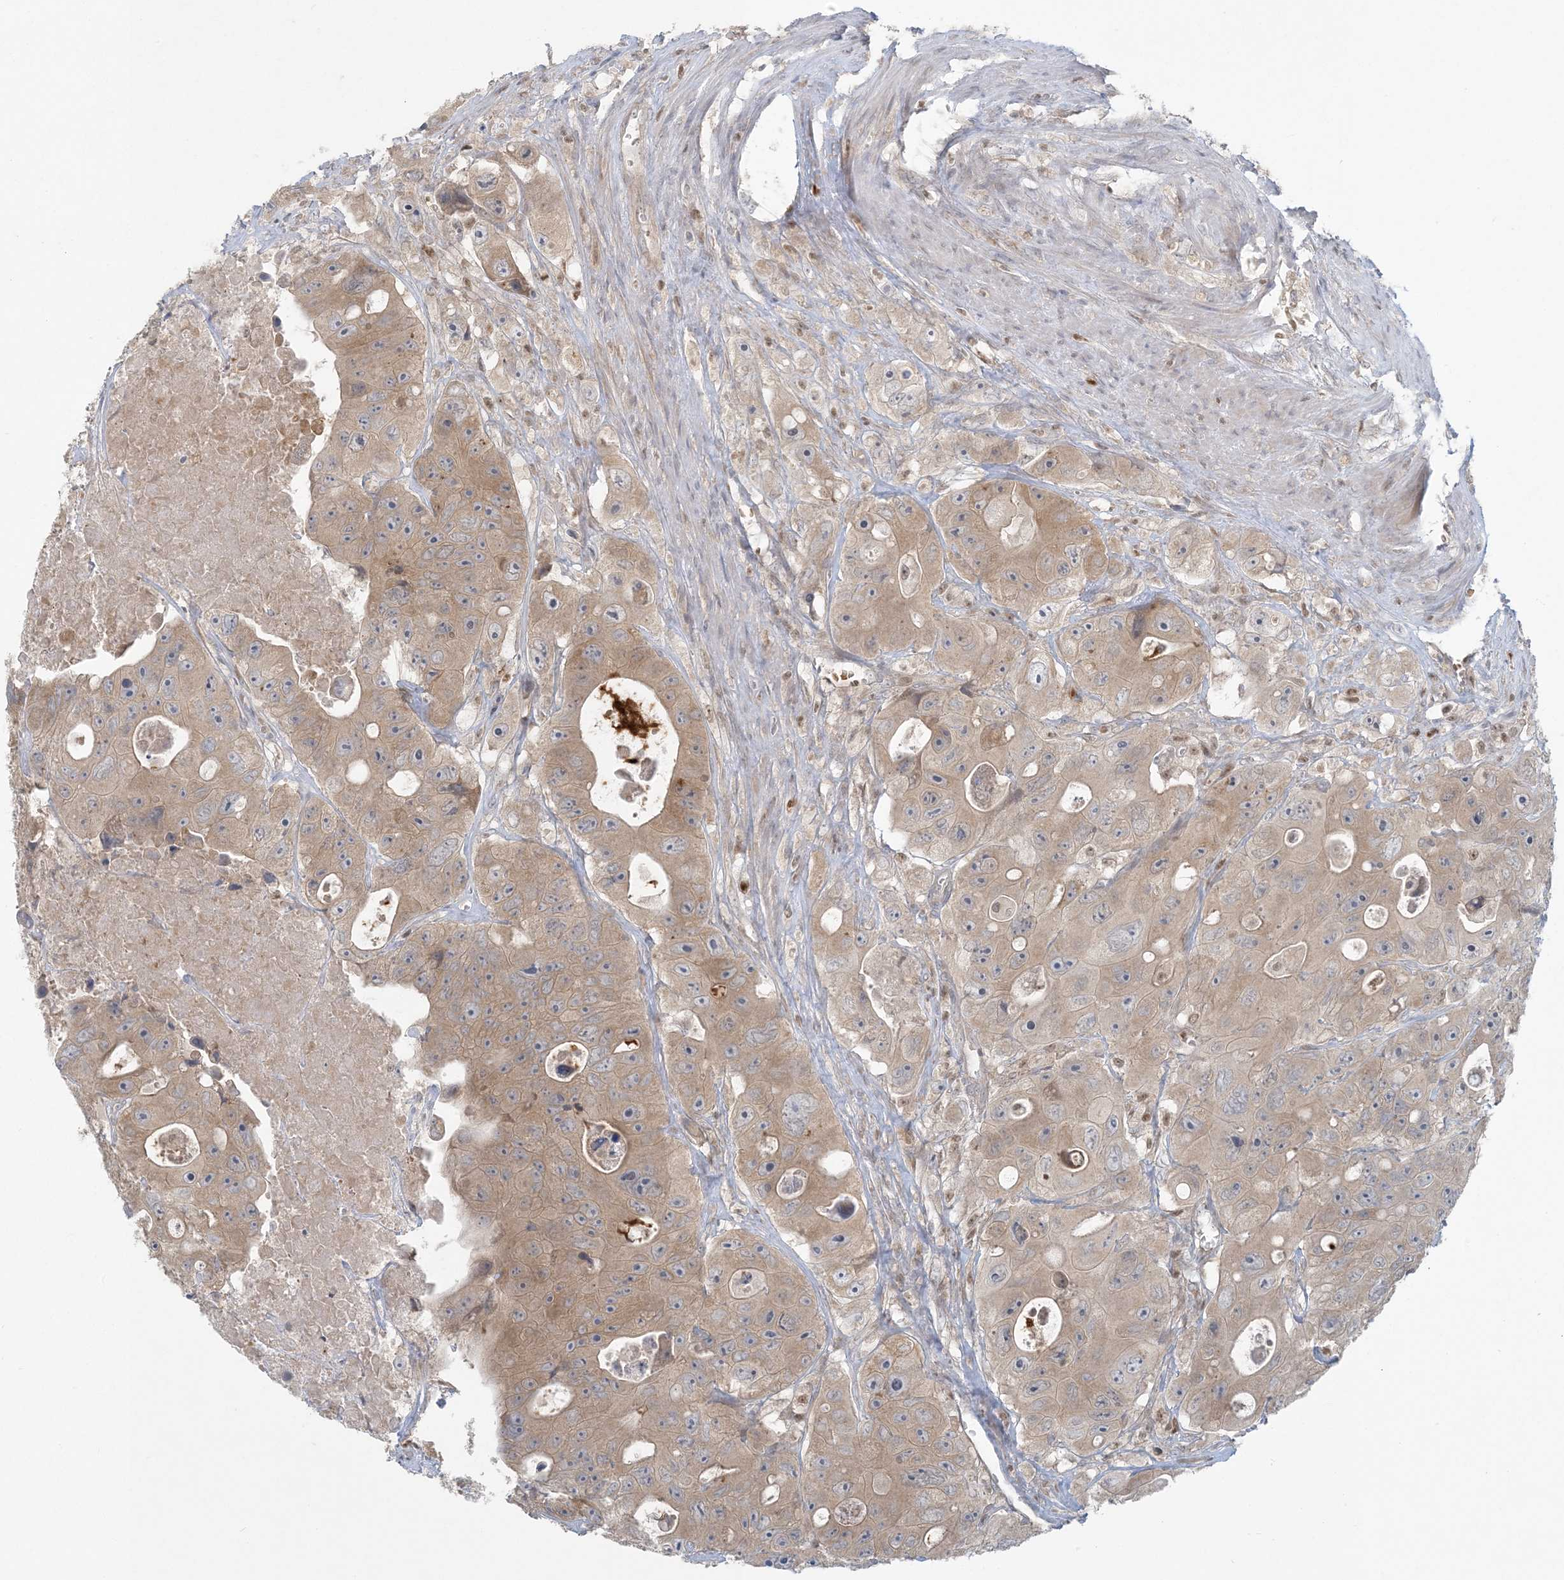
{"staining": {"intensity": "weak", "quantity": "25%-75%", "location": "cytoplasmic/membranous"}, "tissue": "colorectal cancer", "cell_type": "Tumor cells", "image_type": "cancer", "snomed": [{"axis": "morphology", "description": "Adenocarcinoma, NOS"}, {"axis": "topography", "description": "Colon"}], "caption": "Immunohistochemical staining of human colorectal cancer displays low levels of weak cytoplasmic/membranous protein staining in about 25%-75% of tumor cells. (DAB IHC, brown staining for protein, blue staining for nuclei).", "gene": "CTDNEP1", "patient": {"sex": "female", "age": 46}}